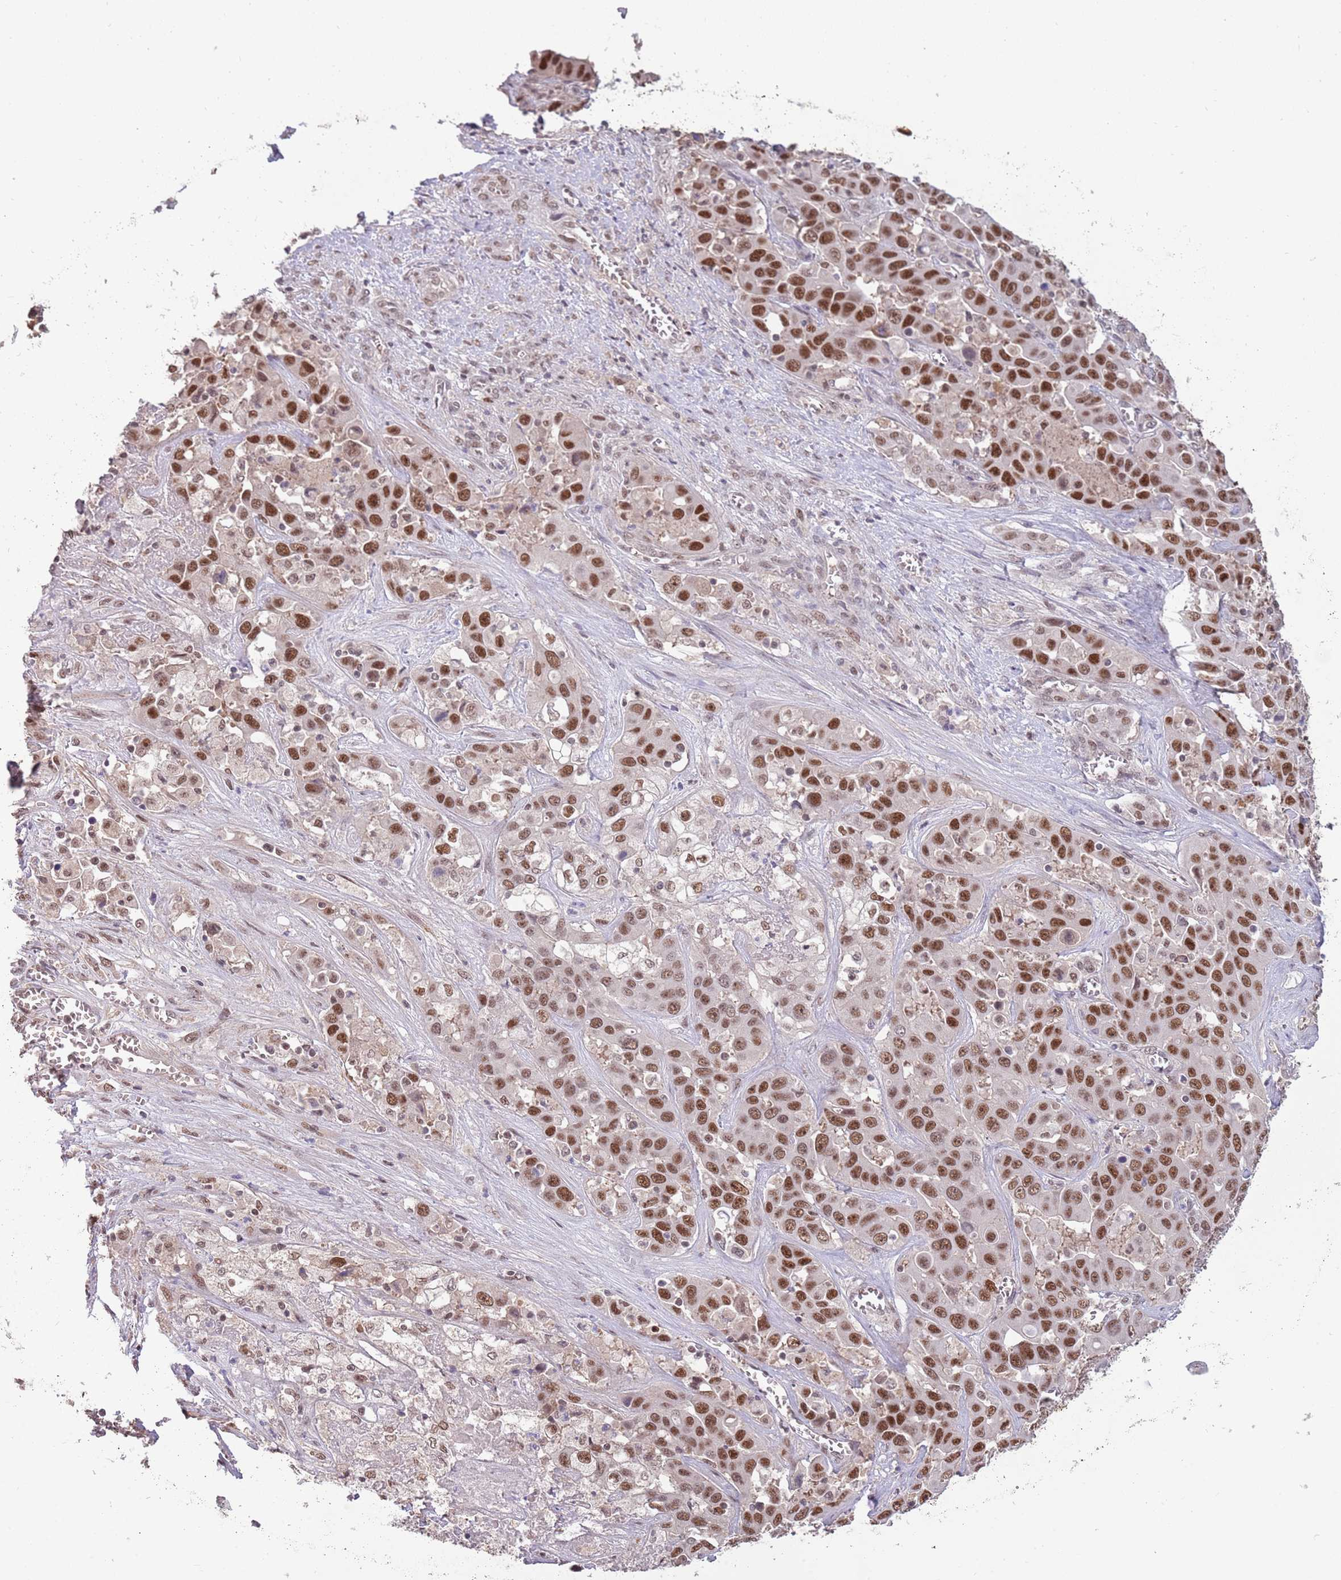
{"staining": {"intensity": "strong", "quantity": ">75%", "location": "nuclear"}, "tissue": "liver cancer", "cell_type": "Tumor cells", "image_type": "cancer", "snomed": [{"axis": "morphology", "description": "Cholangiocarcinoma"}, {"axis": "topography", "description": "Liver"}], "caption": "Human liver cholangiocarcinoma stained with a brown dye exhibits strong nuclear positive expression in about >75% of tumor cells.", "gene": "ZBTB7A", "patient": {"sex": "female", "age": 52}}